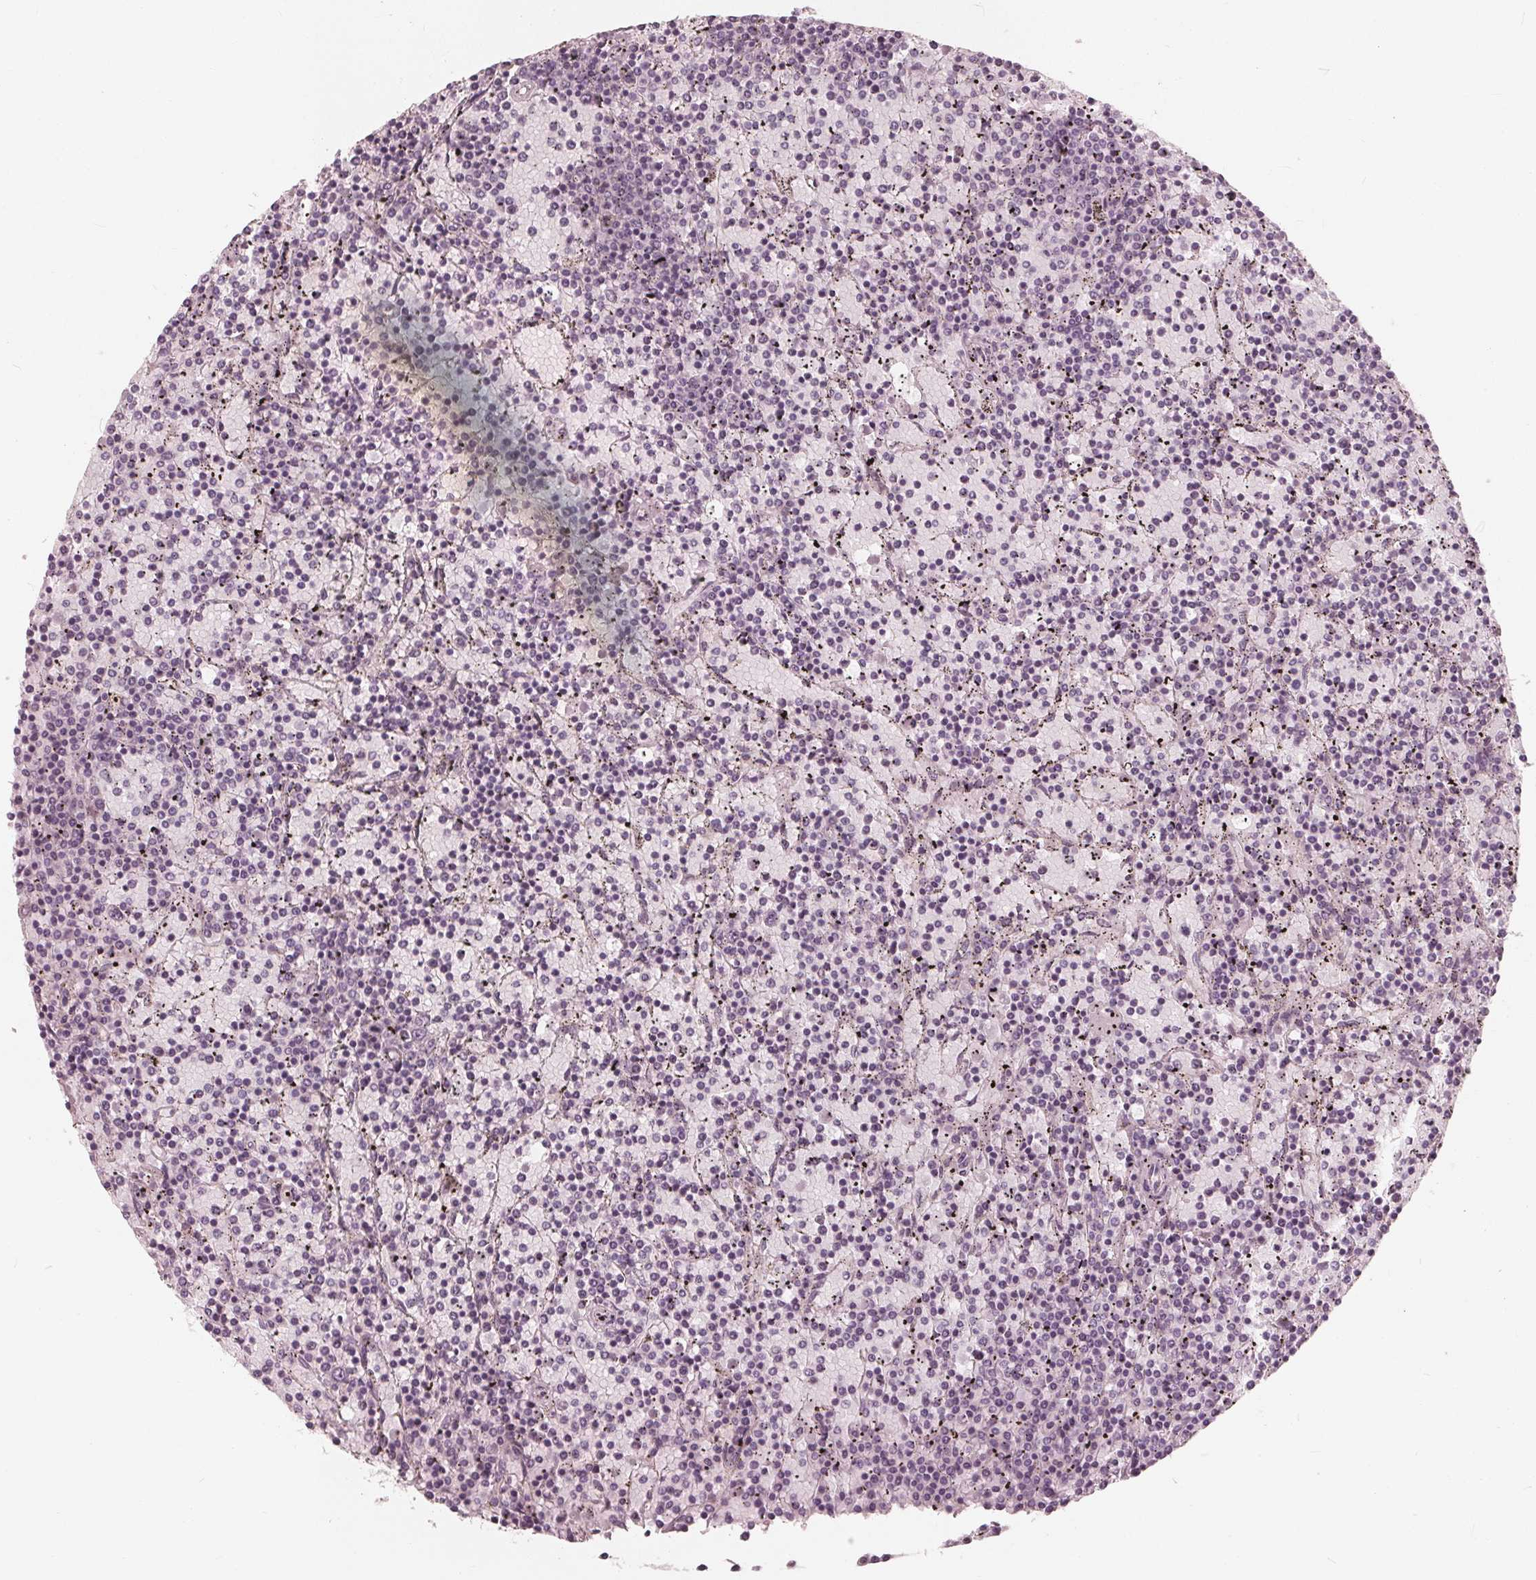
{"staining": {"intensity": "negative", "quantity": "none", "location": "none"}, "tissue": "lymphoma", "cell_type": "Tumor cells", "image_type": "cancer", "snomed": [{"axis": "morphology", "description": "Malignant lymphoma, non-Hodgkin's type, Low grade"}, {"axis": "topography", "description": "Spleen"}], "caption": "There is no significant expression in tumor cells of lymphoma. (DAB (3,3'-diaminobenzidine) immunohistochemistry with hematoxylin counter stain).", "gene": "SAT2", "patient": {"sex": "female", "age": 77}}